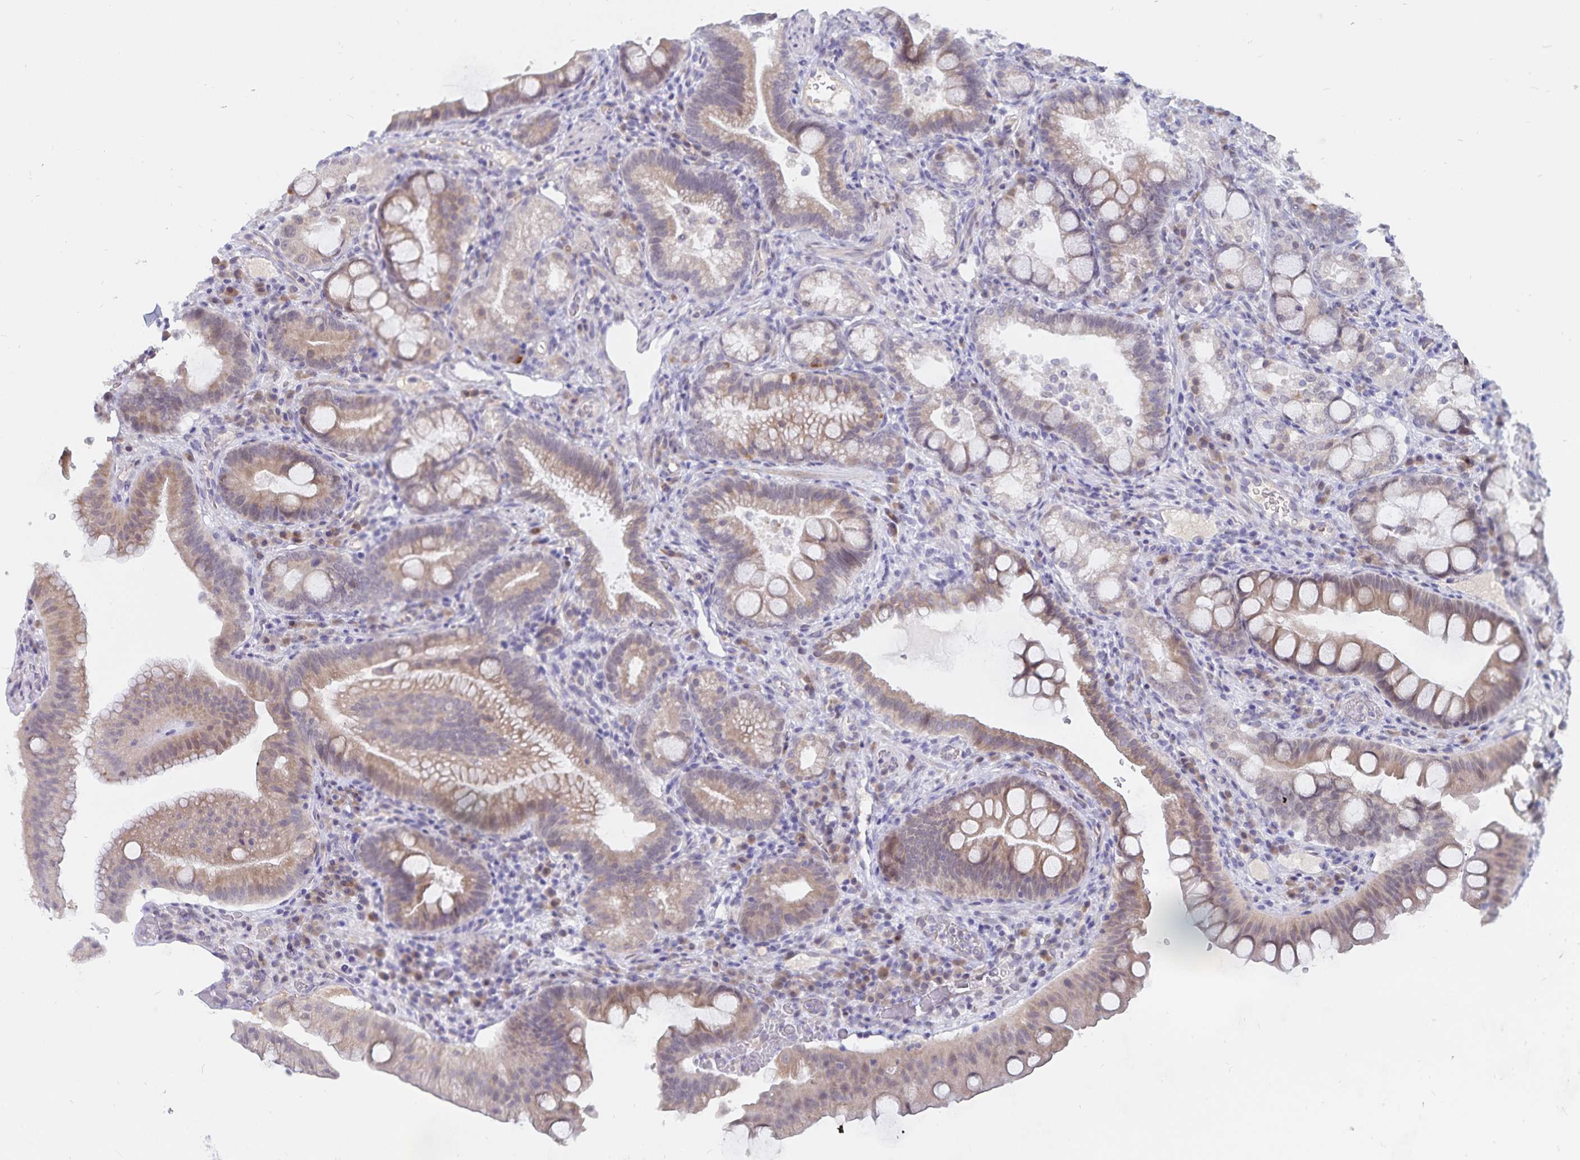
{"staining": {"intensity": "moderate", "quantity": ">75%", "location": "cytoplasmic/membranous"}, "tissue": "duodenum", "cell_type": "Glandular cells", "image_type": "normal", "snomed": [{"axis": "morphology", "description": "Normal tissue, NOS"}, {"axis": "topography", "description": "Duodenum"}], "caption": "Immunohistochemical staining of unremarkable human duodenum reveals medium levels of moderate cytoplasmic/membranous staining in approximately >75% of glandular cells.", "gene": "ATP2A2", "patient": {"sex": "male", "age": 59}}